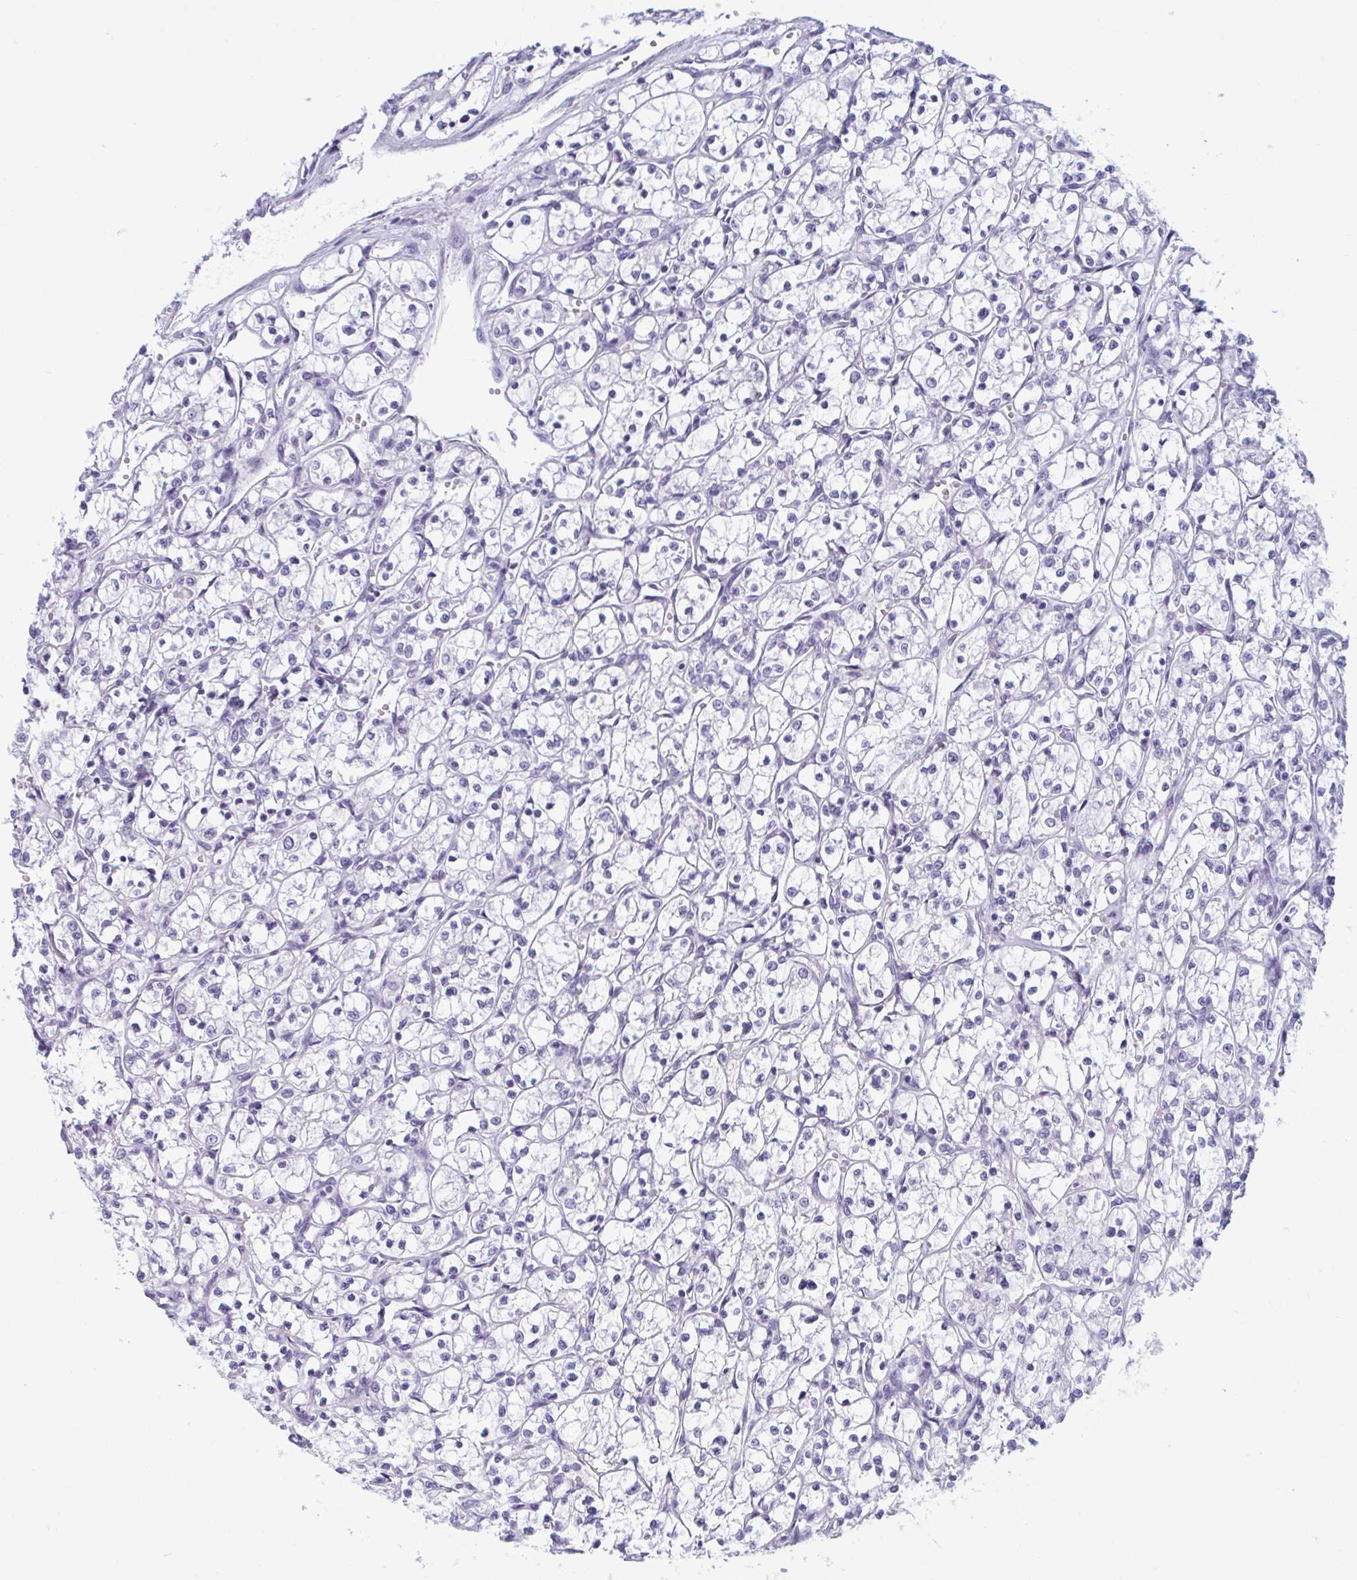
{"staining": {"intensity": "negative", "quantity": "none", "location": "none"}, "tissue": "renal cancer", "cell_type": "Tumor cells", "image_type": "cancer", "snomed": [{"axis": "morphology", "description": "Adenocarcinoma, NOS"}, {"axis": "topography", "description": "Kidney"}], "caption": "This is an IHC photomicrograph of human adenocarcinoma (renal). There is no positivity in tumor cells.", "gene": "OR1L3", "patient": {"sex": "female", "age": 69}}